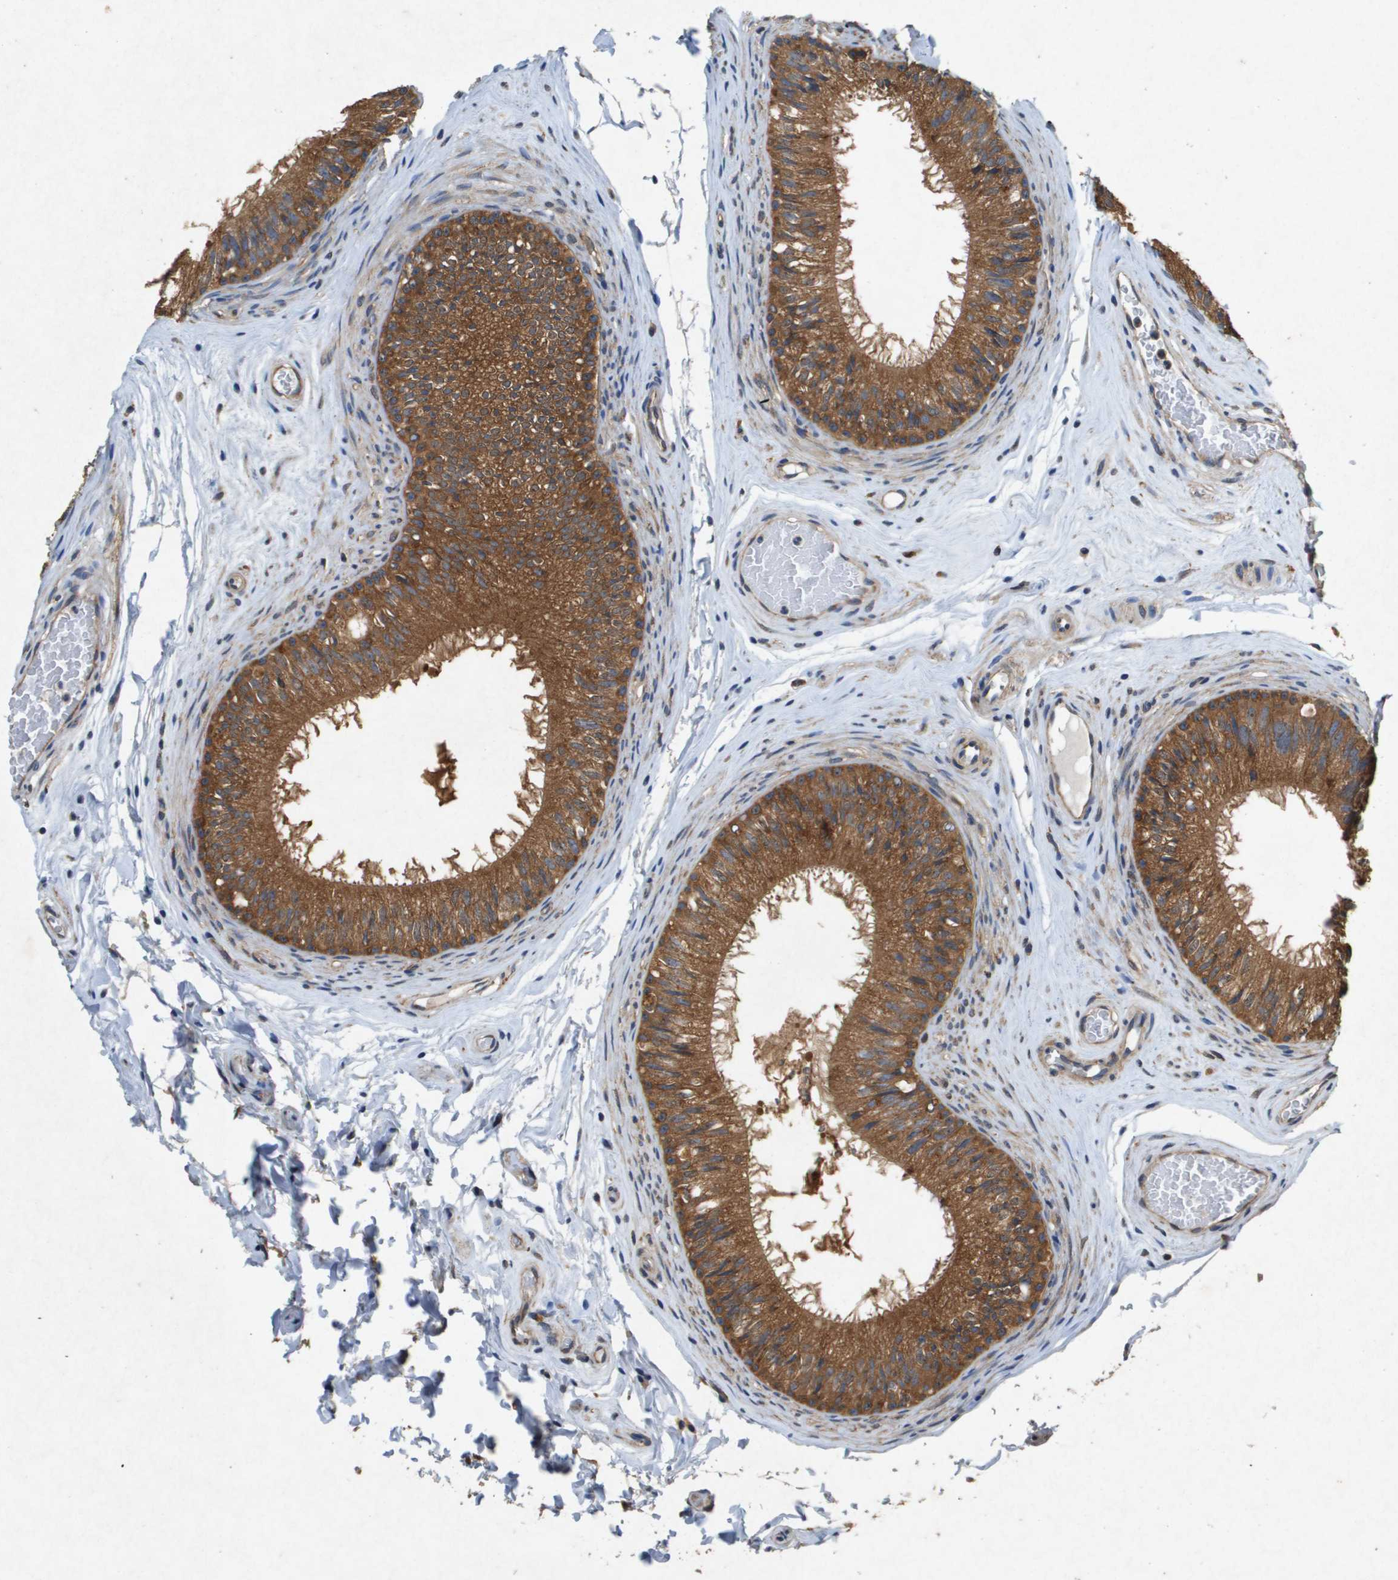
{"staining": {"intensity": "moderate", "quantity": ">75%", "location": "cytoplasmic/membranous"}, "tissue": "epididymis", "cell_type": "Glandular cells", "image_type": "normal", "snomed": [{"axis": "morphology", "description": "Normal tissue, NOS"}, {"axis": "topography", "description": "Testis"}, {"axis": "topography", "description": "Epididymis"}], "caption": "This micrograph displays IHC staining of normal human epididymis, with medium moderate cytoplasmic/membranous positivity in approximately >75% of glandular cells.", "gene": "PTPRT", "patient": {"sex": "male", "age": 36}}